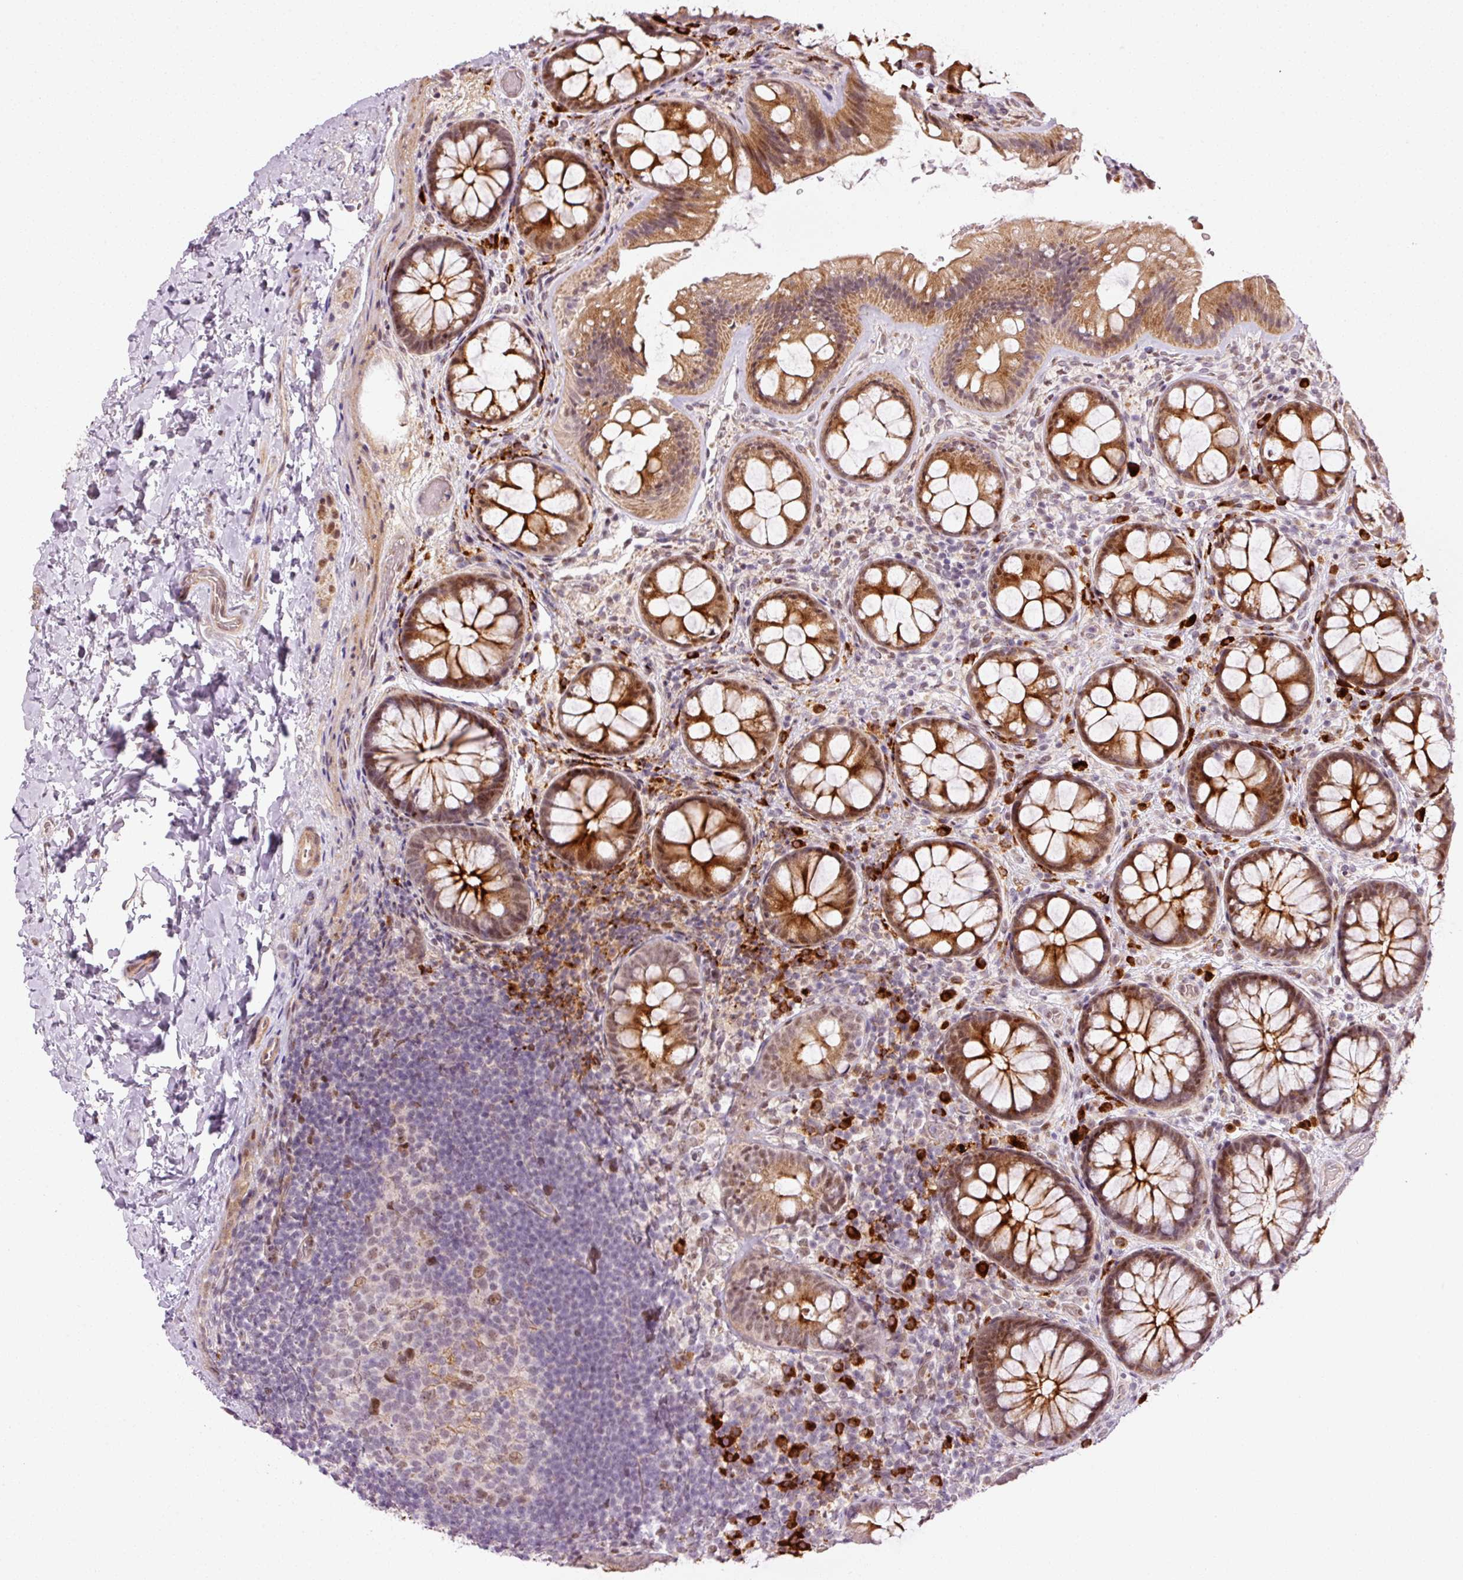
{"staining": {"intensity": "weak", "quantity": "25%-75%", "location": "cytoplasmic/membranous"}, "tissue": "colon", "cell_type": "Endothelial cells", "image_type": "normal", "snomed": [{"axis": "morphology", "description": "Normal tissue, NOS"}, {"axis": "topography", "description": "Colon"}], "caption": "Immunohistochemistry (IHC) (DAB (3,3'-diaminobenzidine)) staining of benign human colon displays weak cytoplasmic/membranous protein positivity in approximately 25%-75% of endothelial cells. (Brightfield microscopy of DAB IHC at high magnification).", "gene": "ANKRD20A1", "patient": {"sex": "male", "age": 46}}